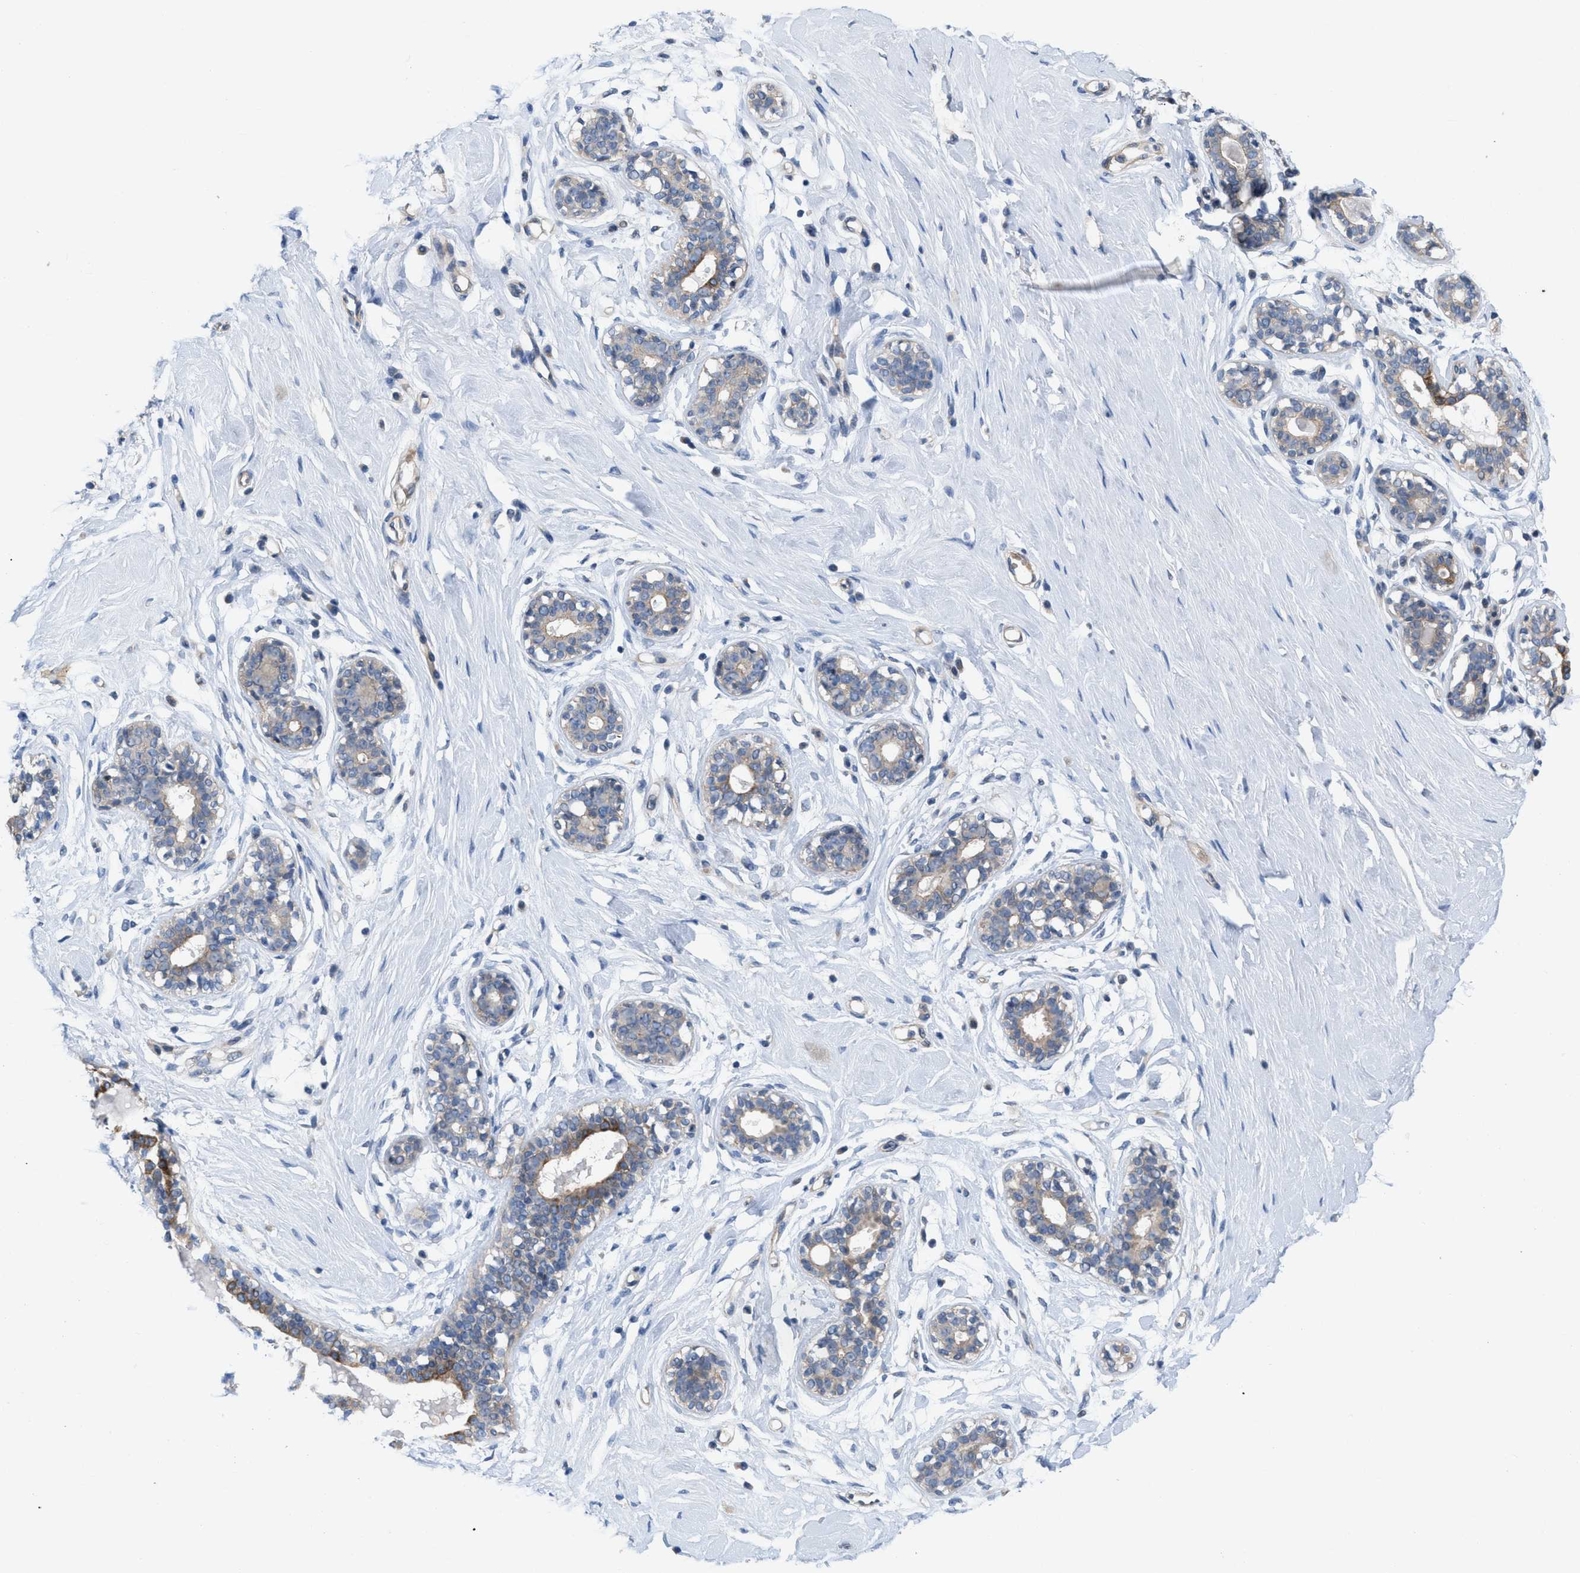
{"staining": {"intensity": "negative", "quantity": "none", "location": "none"}, "tissue": "breast", "cell_type": "Adipocytes", "image_type": "normal", "snomed": [{"axis": "morphology", "description": "Normal tissue, NOS"}, {"axis": "topography", "description": "Breast"}], "caption": "Histopathology image shows no protein staining in adipocytes of normal breast. The staining was performed using DAB (3,3'-diaminobenzidine) to visualize the protein expression in brown, while the nuclei were stained in blue with hematoxylin (Magnification: 20x).", "gene": "NDEL1", "patient": {"sex": "female", "age": 23}}